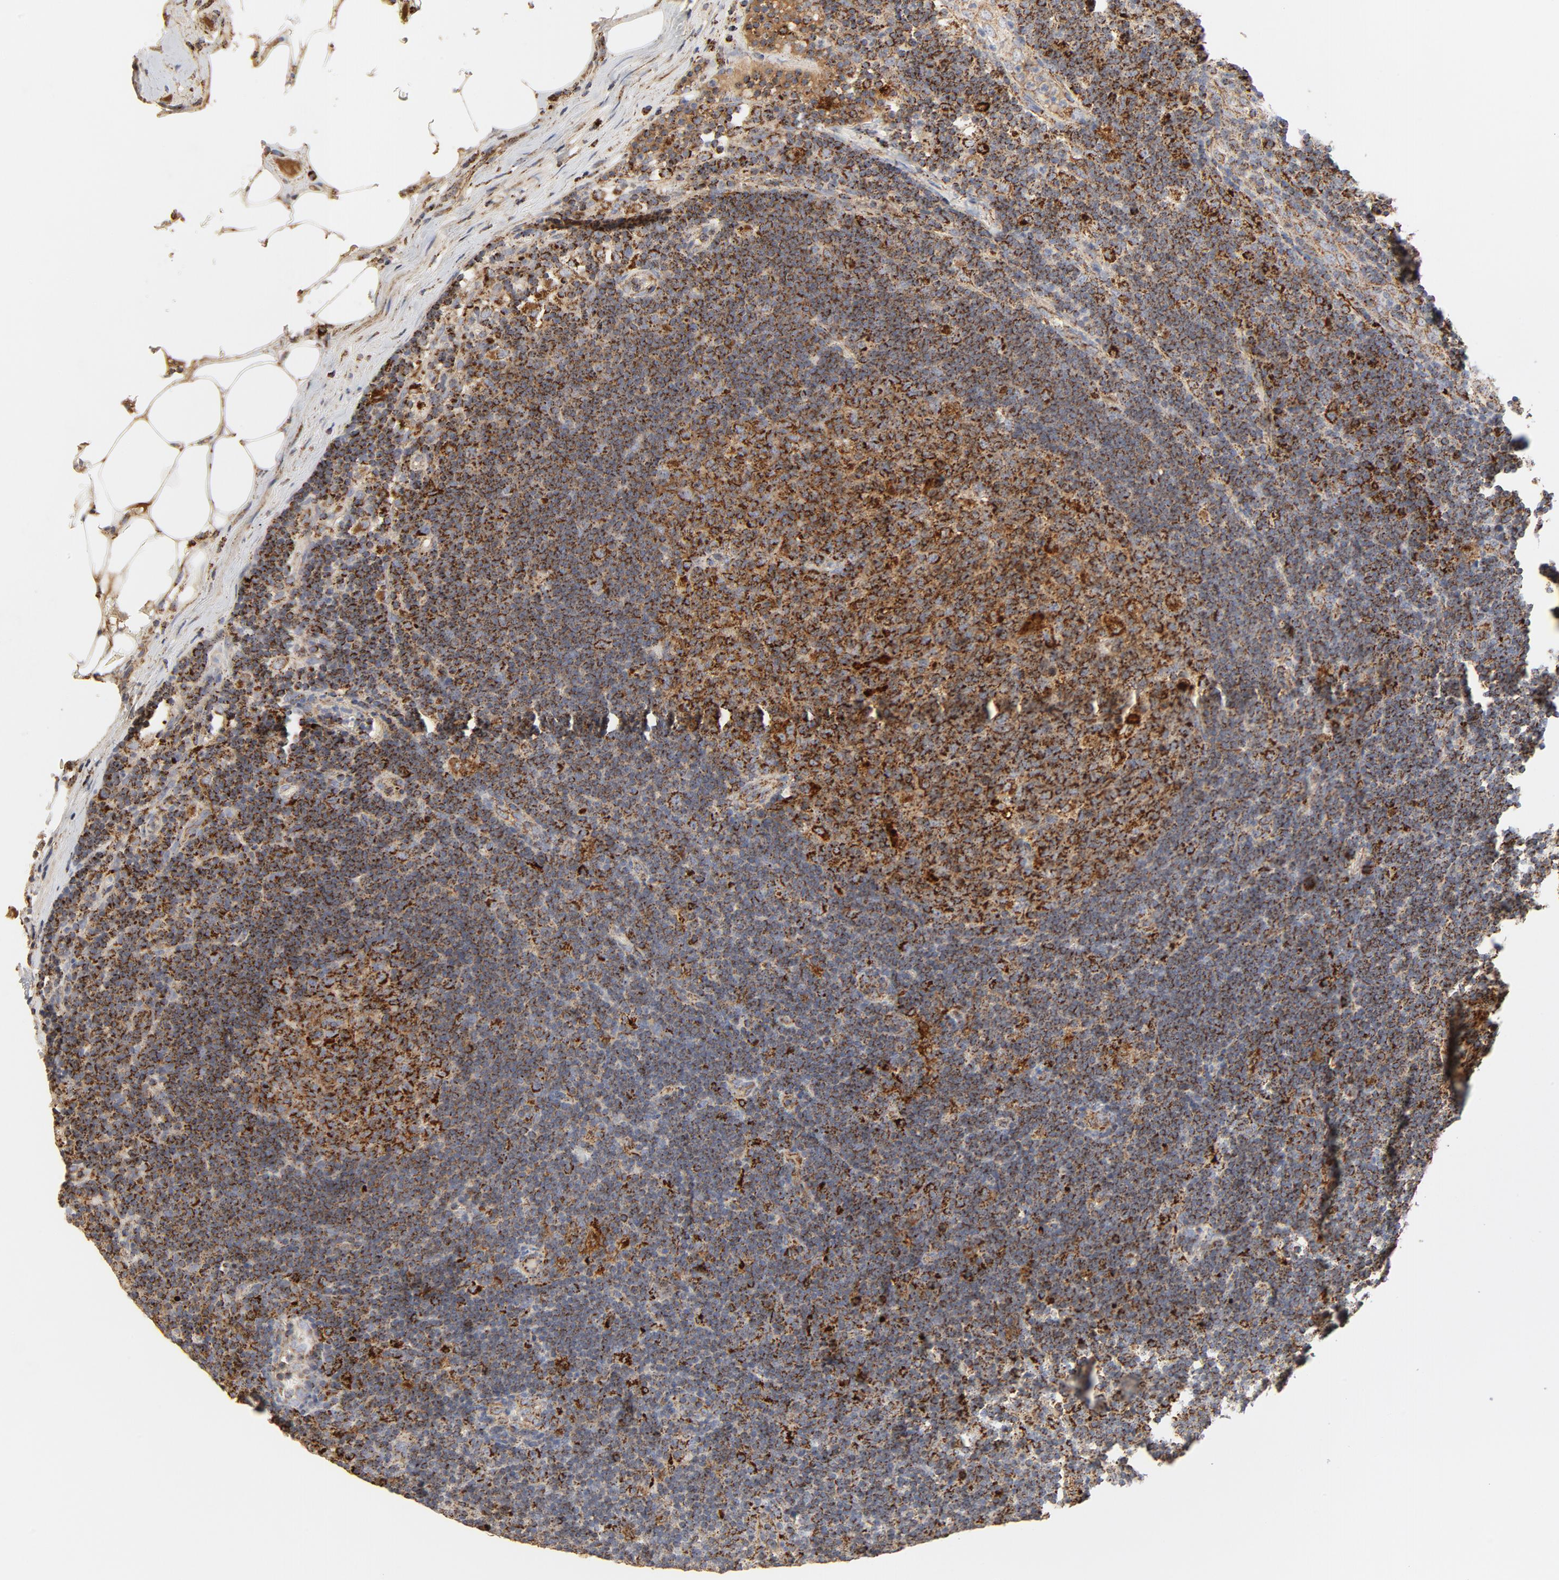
{"staining": {"intensity": "strong", "quantity": ">75%", "location": "cytoplasmic/membranous"}, "tissue": "lymph node", "cell_type": "Germinal center cells", "image_type": "normal", "snomed": [{"axis": "morphology", "description": "Normal tissue, NOS"}, {"axis": "morphology", "description": "Squamous cell carcinoma, metastatic, NOS"}, {"axis": "topography", "description": "Lymph node"}], "caption": "Immunohistochemistry (IHC) (DAB) staining of unremarkable human lymph node shows strong cytoplasmic/membranous protein expression in about >75% of germinal center cells. The staining is performed using DAB (3,3'-diaminobenzidine) brown chromogen to label protein expression. The nuclei are counter-stained blue using hematoxylin.", "gene": "PCNX4", "patient": {"sex": "female", "age": 53}}